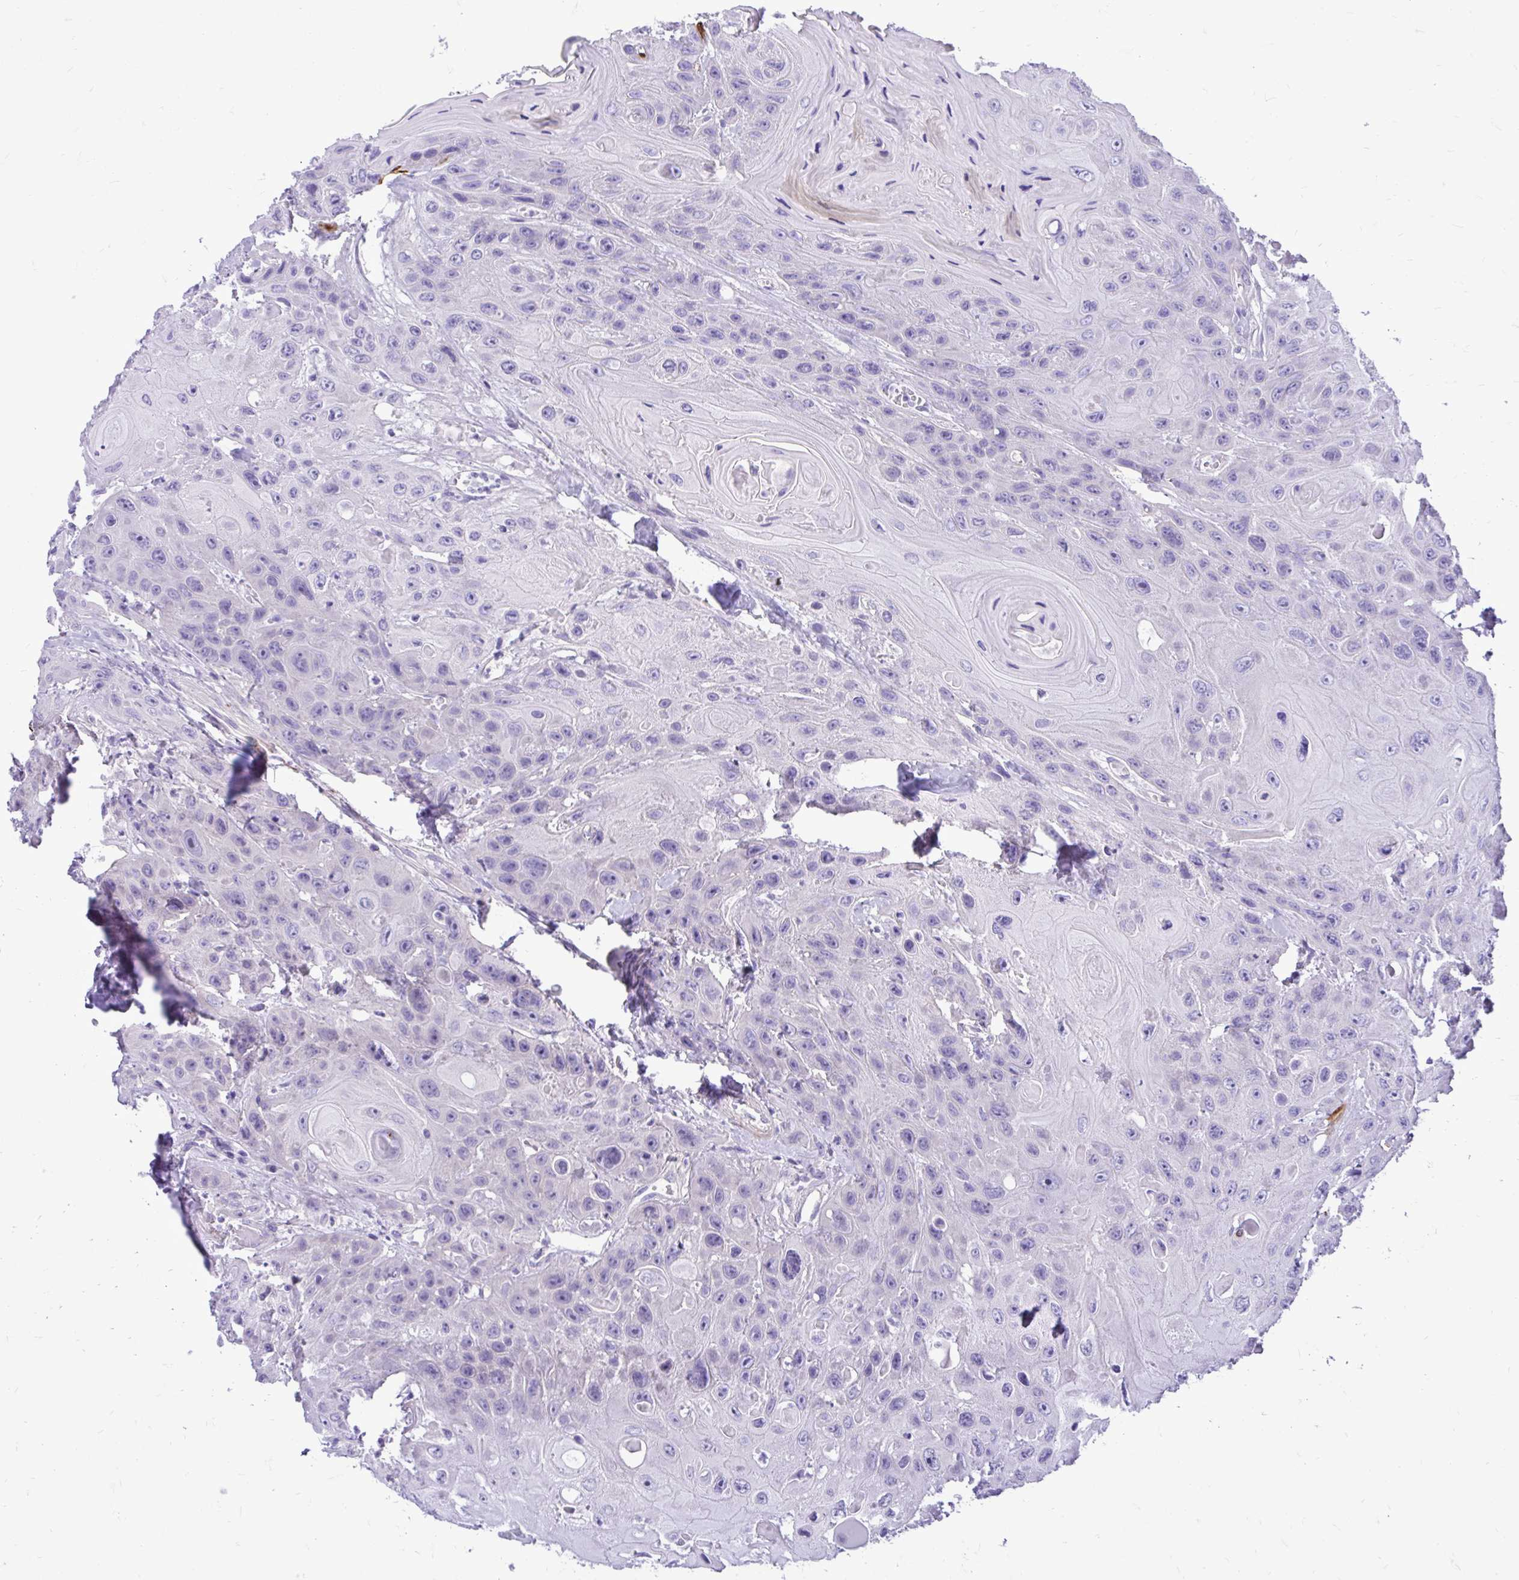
{"staining": {"intensity": "negative", "quantity": "none", "location": "none"}, "tissue": "head and neck cancer", "cell_type": "Tumor cells", "image_type": "cancer", "snomed": [{"axis": "morphology", "description": "Squamous cell carcinoma, NOS"}, {"axis": "topography", "description": "Head-Neck"}], "caption": "Protein analysis of head and neck cancer displays no significant expression in tumor cells. Nuclei are stained in blue.", "gene": "ABCG2", "patient": {"sex": "female", "age": 59}}